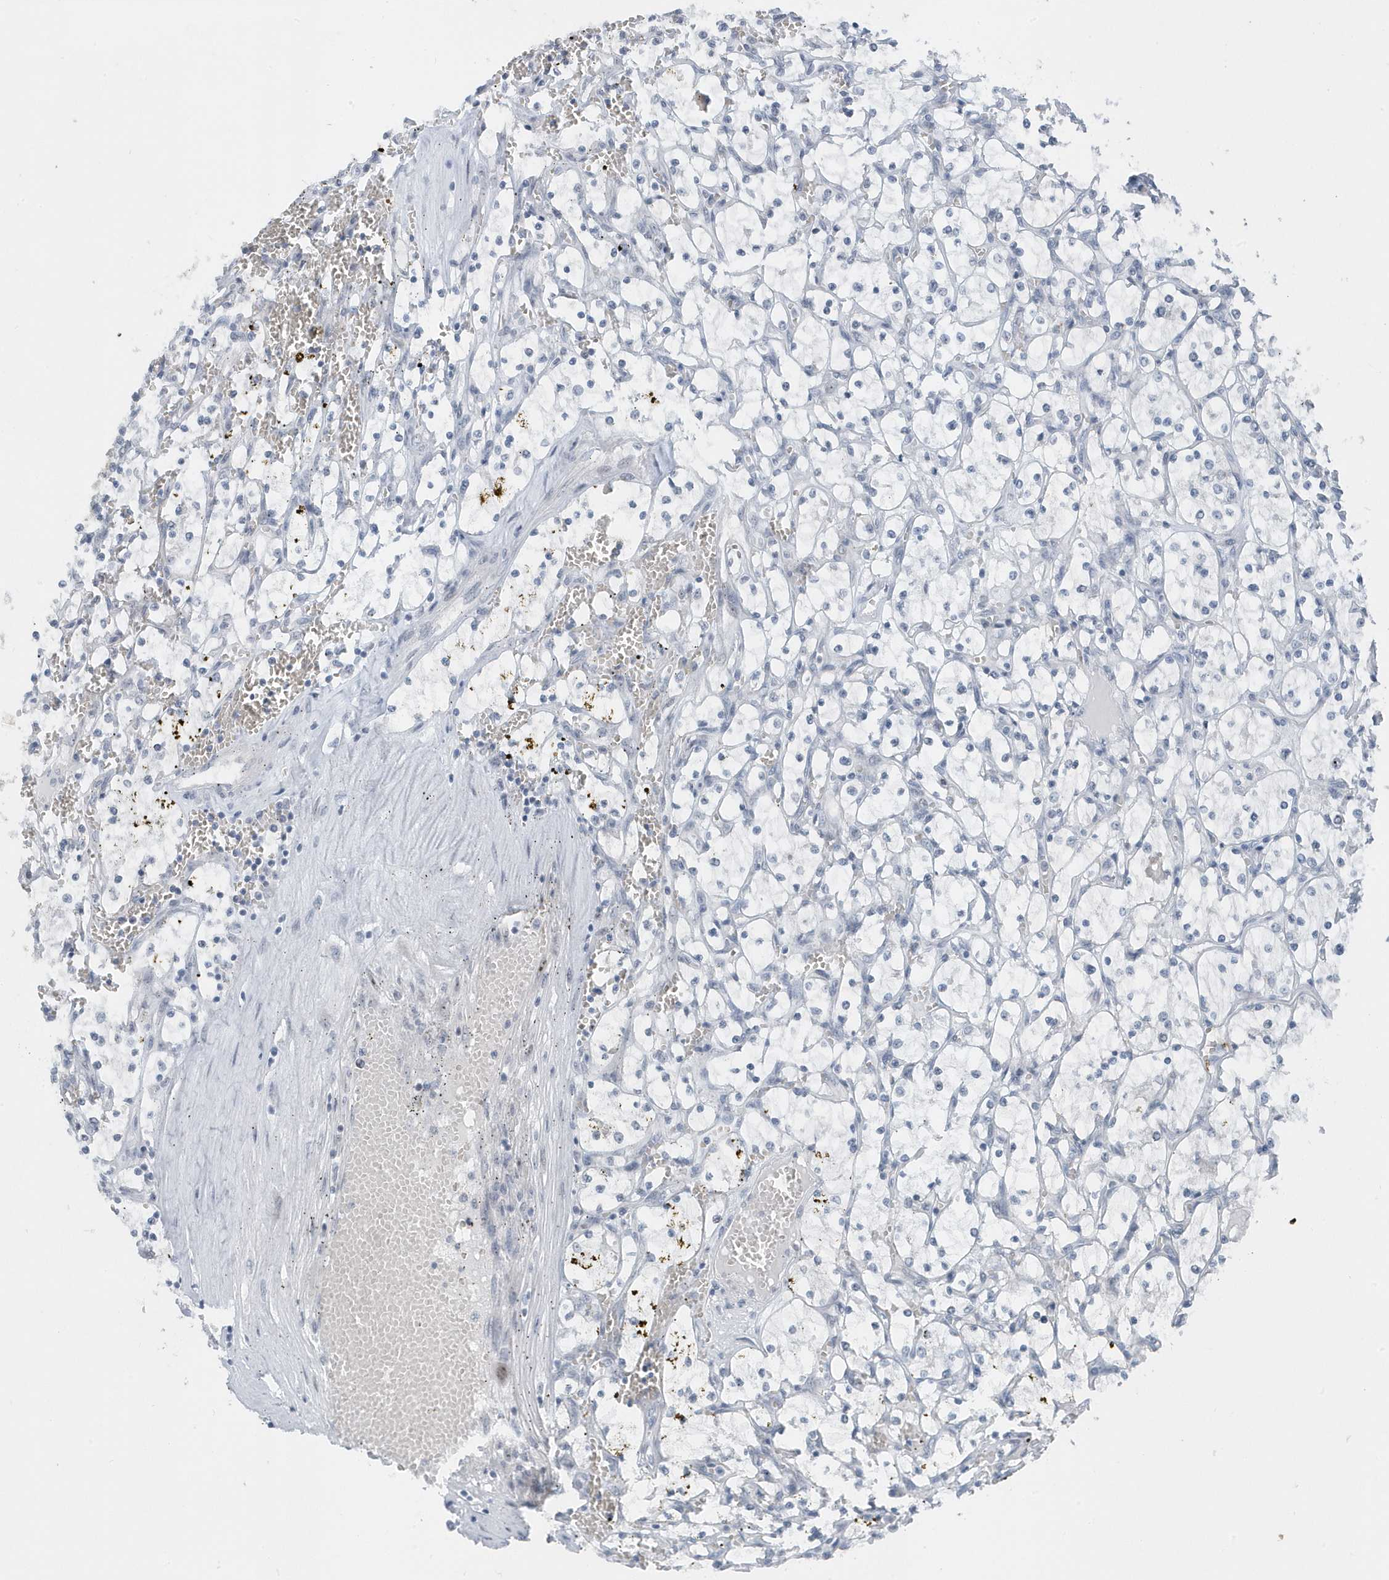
{"staining": {"intensity": "negative", "quantity": "none", "location": "none"}, "tissue": "renal cancer", "cell_type": "Tumor cells", "image_type": "cancer", "snomed": [{"axis": "morphology", "description": "Adenocarcinoma, NOS"}, {"axis": "topography", "description": "Kidney"}], "caption": "Immunohistochemistry (IHC) photomicrograph of neoplastic tissue: human renal adenocarcinoma stained with DAB shows no significant protein staining in tumor cells. Brightfield microscopy of immunohistochemistry stained with DAB (3,3'-diaminobenzidine) (brown) and hematoxylin (blue), captured at high magnification.", "gene": "RPF2", "patient": {"sex": "female", "age": 69}}